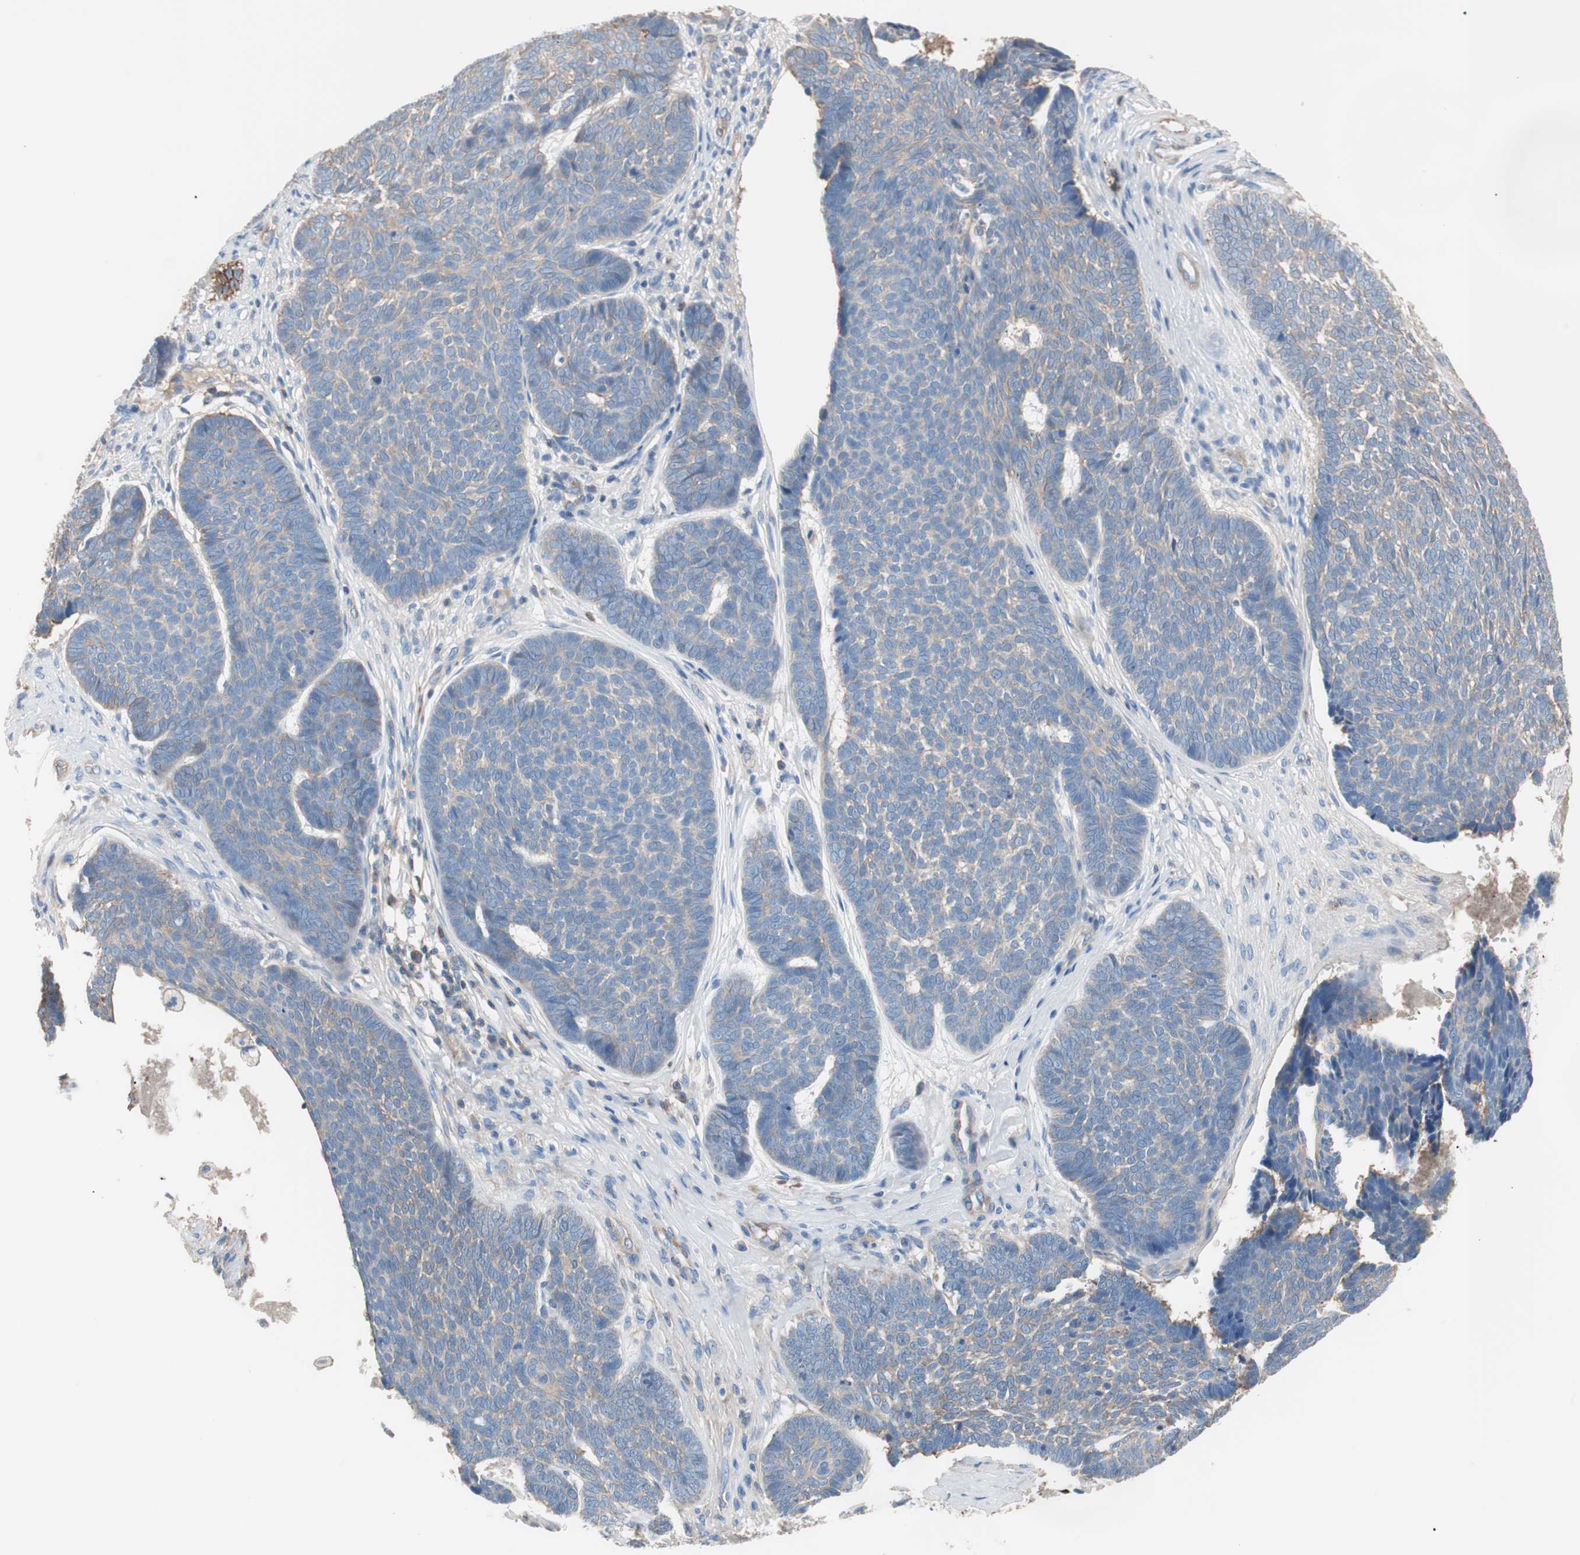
{"staining": {"intensity": "weak", "quantity": "25%-75%", "location": "cytoplasmic/membranous"}, "tissue": "skin cancer", "cell_type": "Tumor cells", "image_type": "cancer", "snomed": [{"axis": "morphology", "description": "Basal cell carcinoma"}, {"axis": "topography", "description": "Skin"}], "caption": "Immunohistochemical staining of human skin cancer shows low levels of weak cytoplasmic/membranous protein staining in approximately 25%-75% of tumor cells.", "gene": "GPR160", "patient": {"sex": "male", "age": 84}}